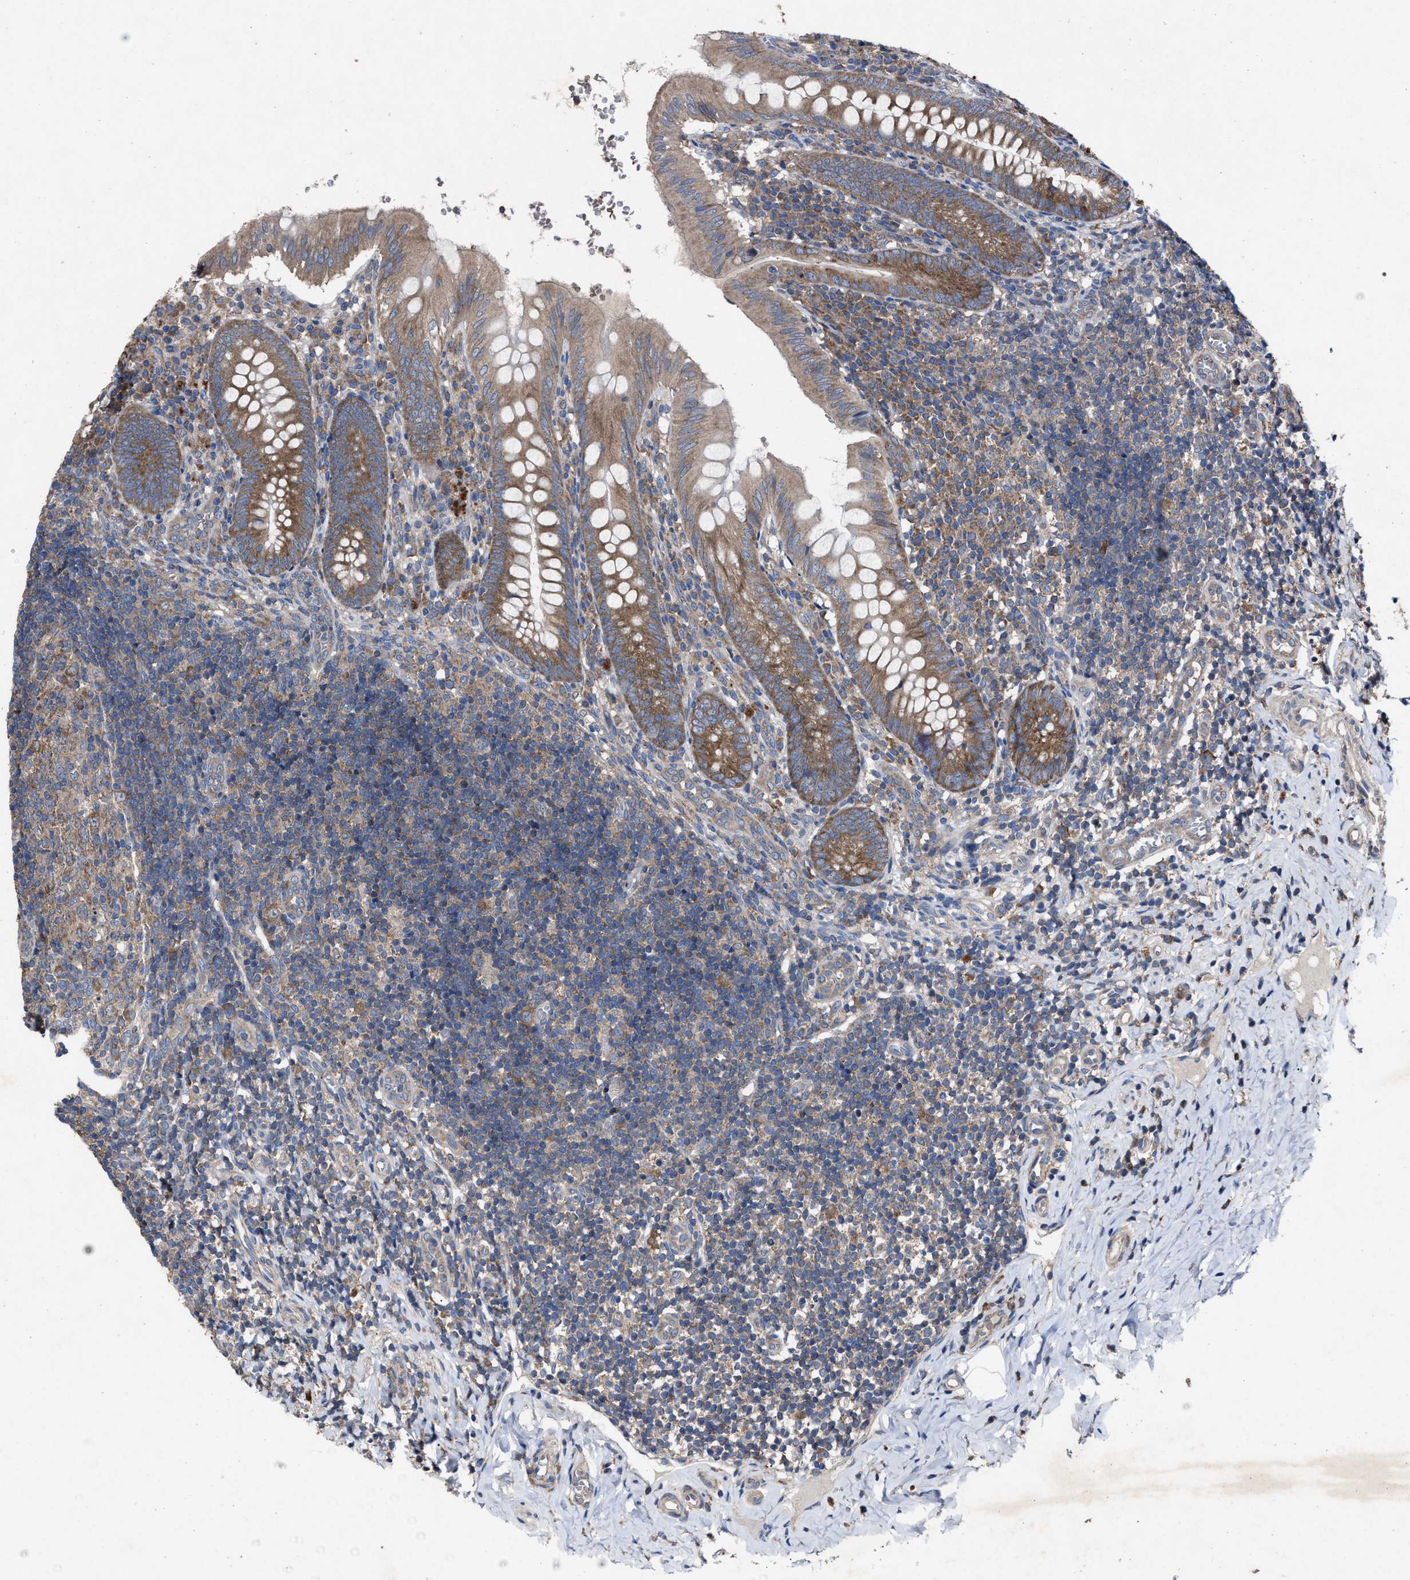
{"staining": {"intensity": "moderate", "quantity": ">75%", "location": "cytoplasmic/membranous"}, "tissue": "appendix", "cell_type": "Glandular cells", "image_type": "normal", "snomed": [{"axis": "morphology", "description": "Normal tissue, NOS"}, {"axis": "topography", "description": "Appendix"}], "caption": "IHC (DAB) staining of benign human appendix exhibits moderate cytoplasmic/membranous protein staining in about >75% of glandular cells. (brown staining indicates protein expression, while blue staining denotes nuclei).", "gene": "UPF1", "patient": {"sex": "male", "age": 8}}